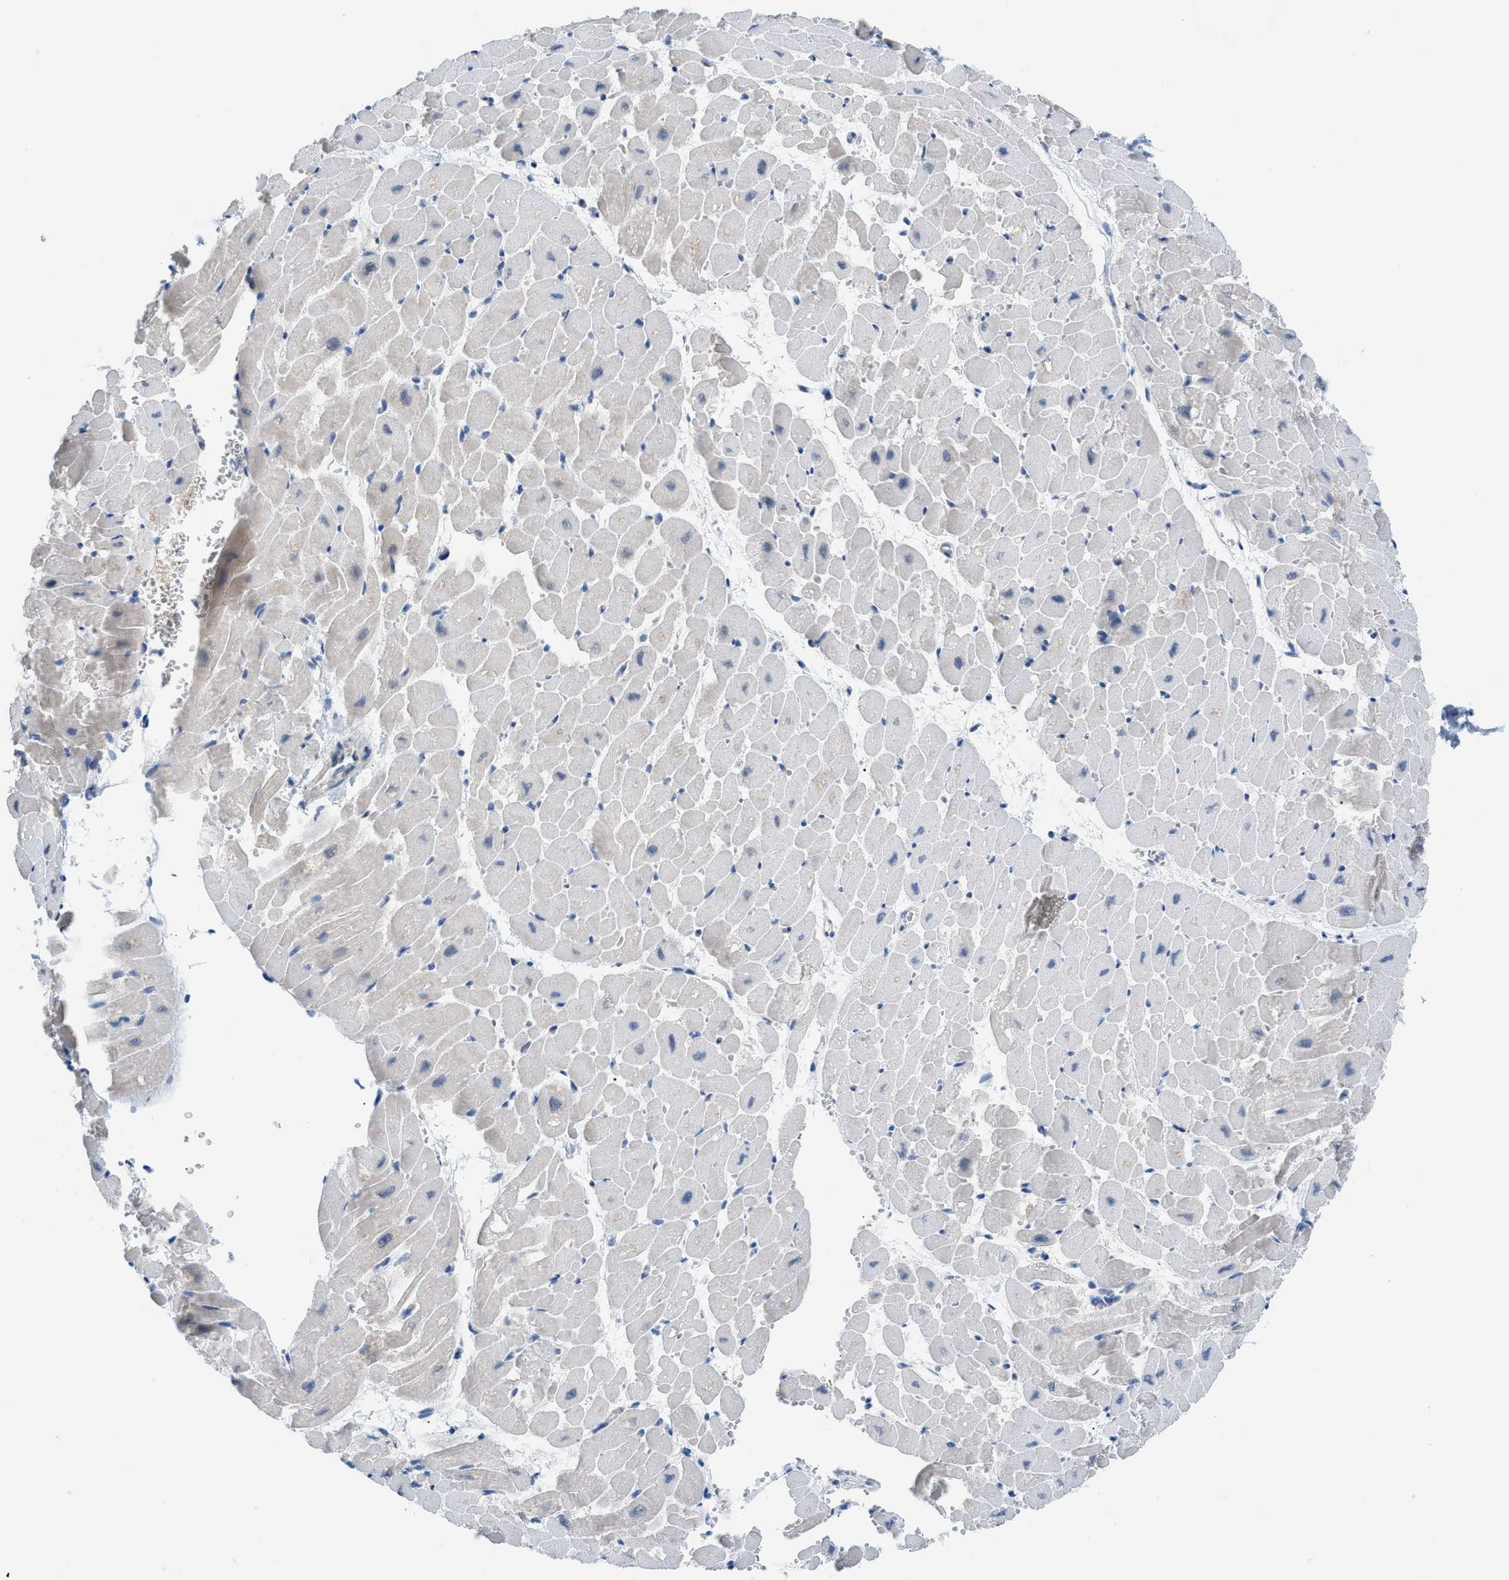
{"staining": {"intensity": "weak", "quantity": "<25%", "location": "cytoplasmic/membranous"}, "tissue": "heart muscle", "cell_type": "Cardiomyocytes", "image_type": "normal", "snomed": [{"axis": "morphology", "description": "Normal tissue, NOS"}, {"axis": "topography", "description": "Heart"}], "caption": "IHC of unremarkable human heart muscle reveals no positivity in cardiomyocytes. Brightfield microscopy of IHC stained with DAB (brown) and hematoxylin (blue), captured at high magnification.", "gene": "PSAT1", "patient": {"sex": "male", "age": 45}}